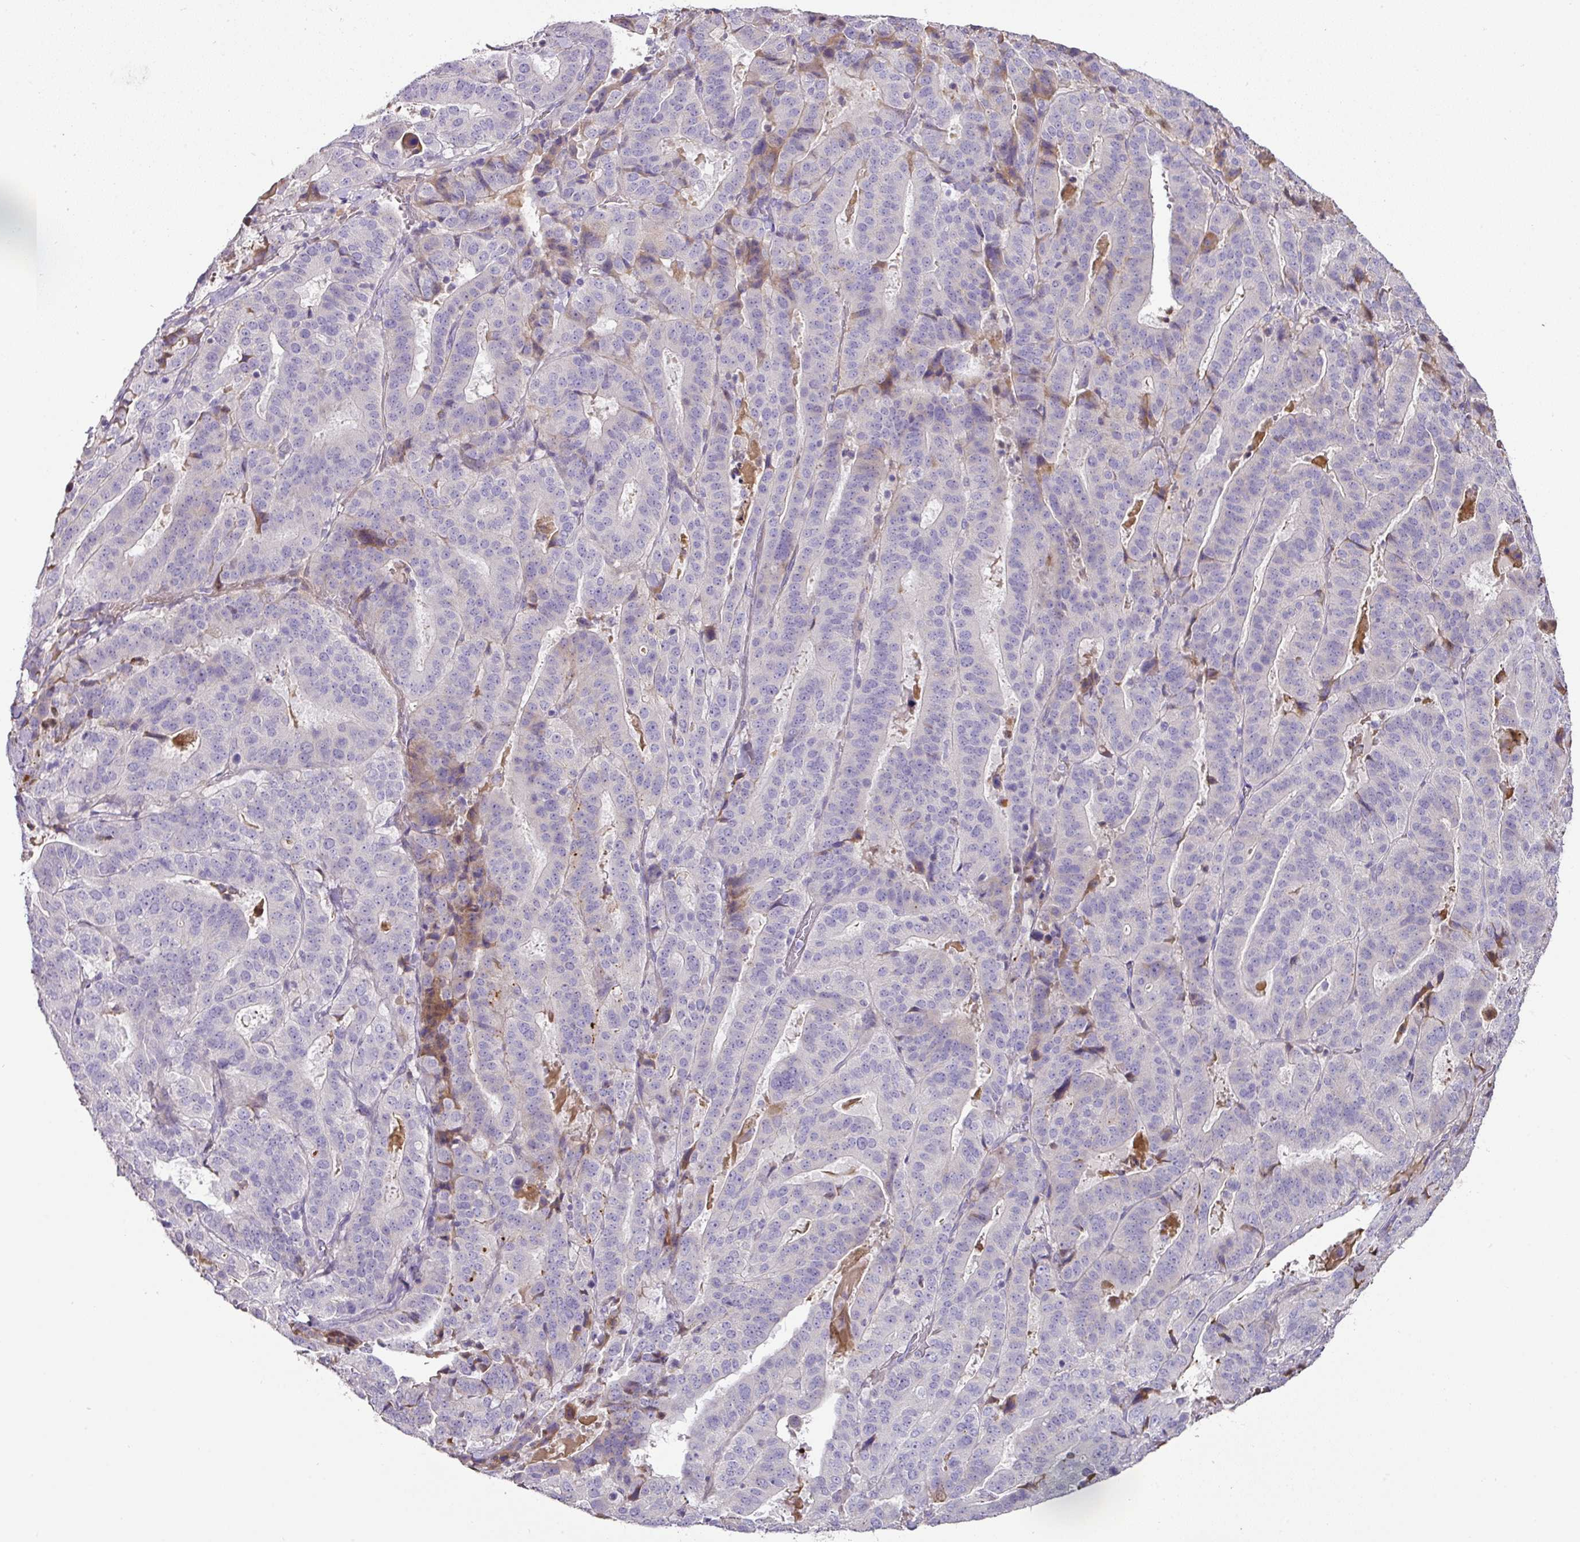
{"staining": {"intensity": "weak", "quantity": "<25%", "location": "cytoplasmic/membranous"}, "tissue": "stomach cancer", "cell_type": "Tumor cells", "image_type": "cancer", "snomed": [{"axis": "morphology", "description": "Adenocarcinoma, NOS"}, {"axis": "topography", "description": "Stomach"}], "caption": "Immunohistochemistry (IHC) of stomach cancer demonstrates no staining in tumor cells.", "gene": "CCZ1", "patient": {"sex": "male", "age": 48}}